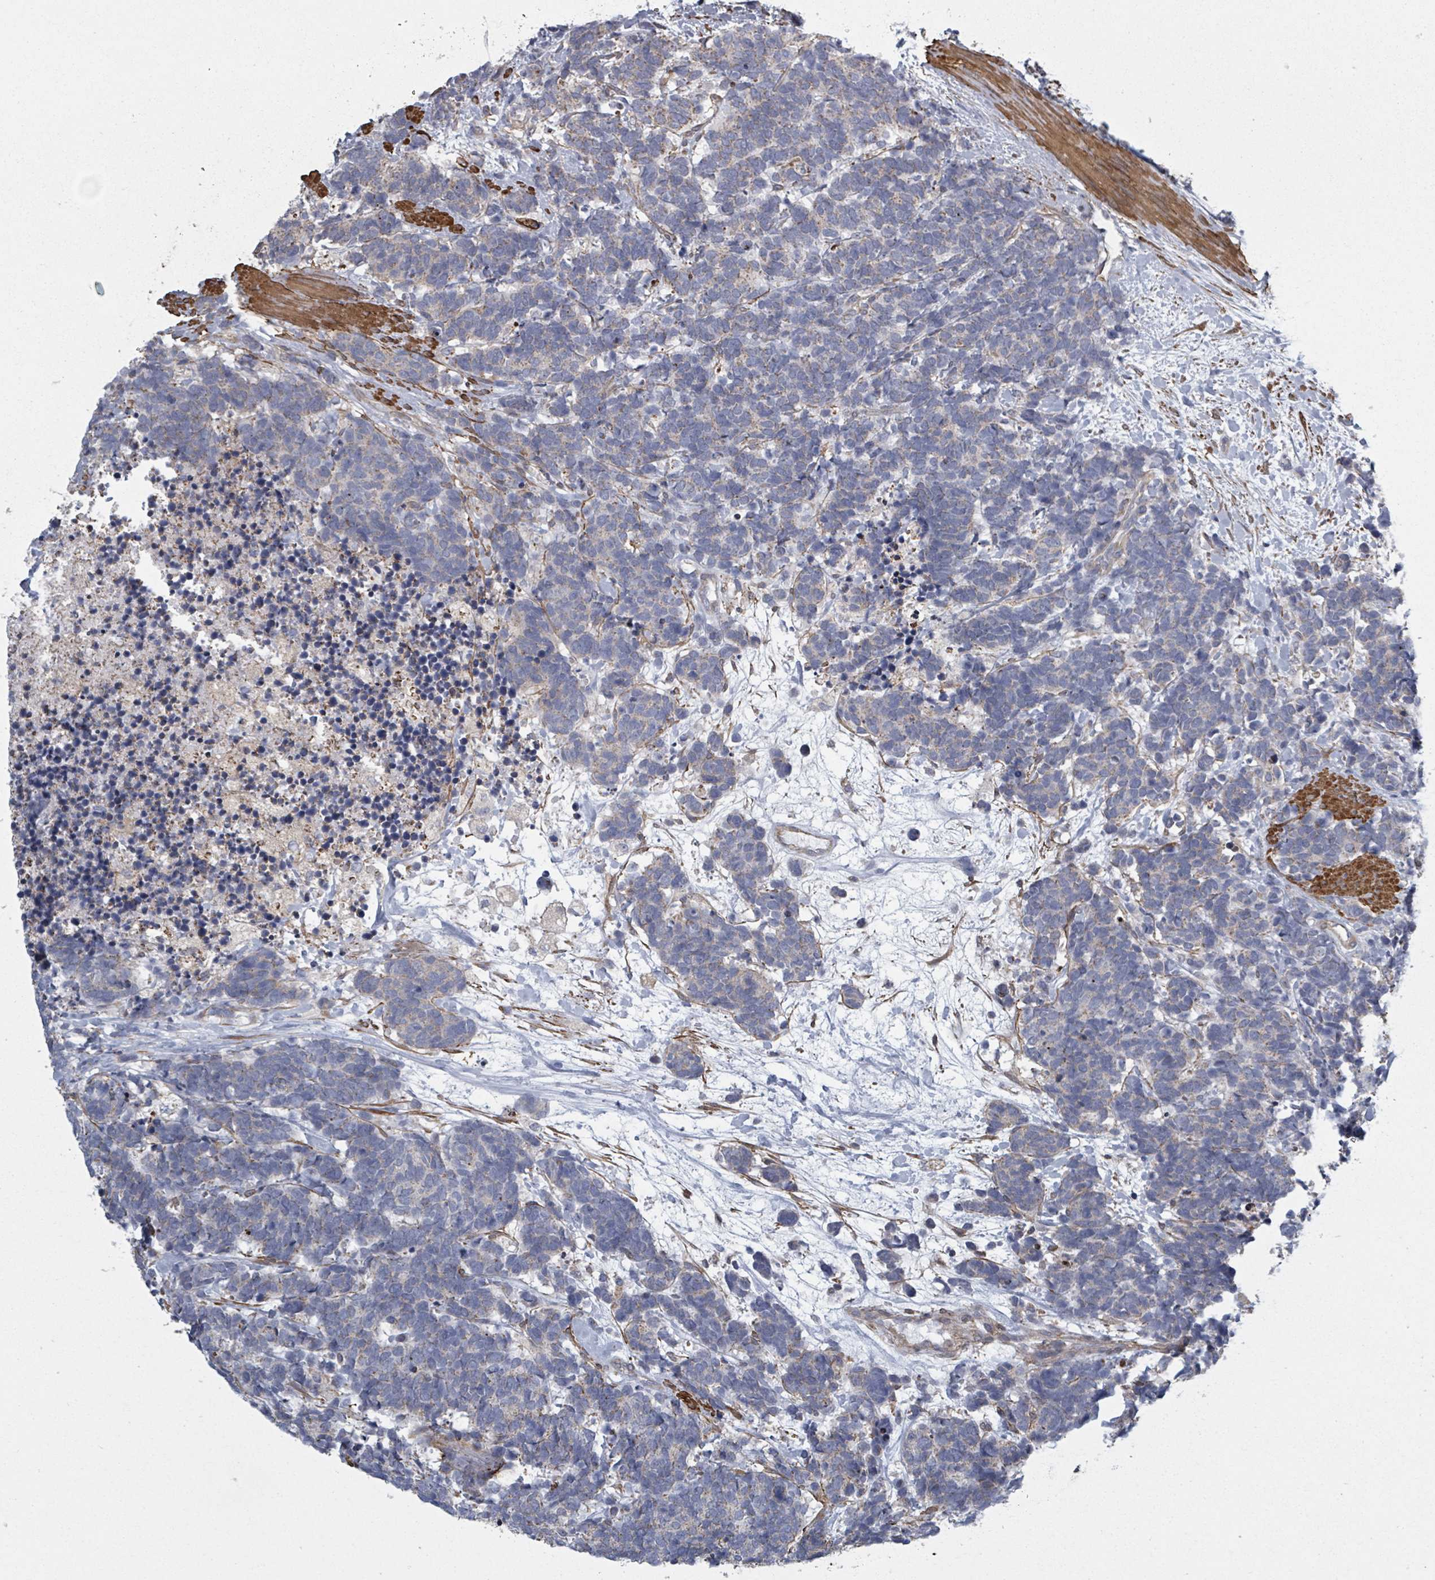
{"staining": {"intensity": "negative", "quantity": "none", "location": "none"}, "tissue": "carcinoid", "cell_type": "Tumor cells", "image_type": "cancer", "snomed": [{"axis": "morphology", "description": "Carcinoma, NOS"}, {"axis": "morphology", "description": "Carcinoid, malignant, NOS"}, {"axis": "topography", "description": "Prostate"}], "caption": "The image shows no staining of tumor cells in carcinoid.", "gene": "ADCK1", "patient": {"sex": "male", "age": 57}}